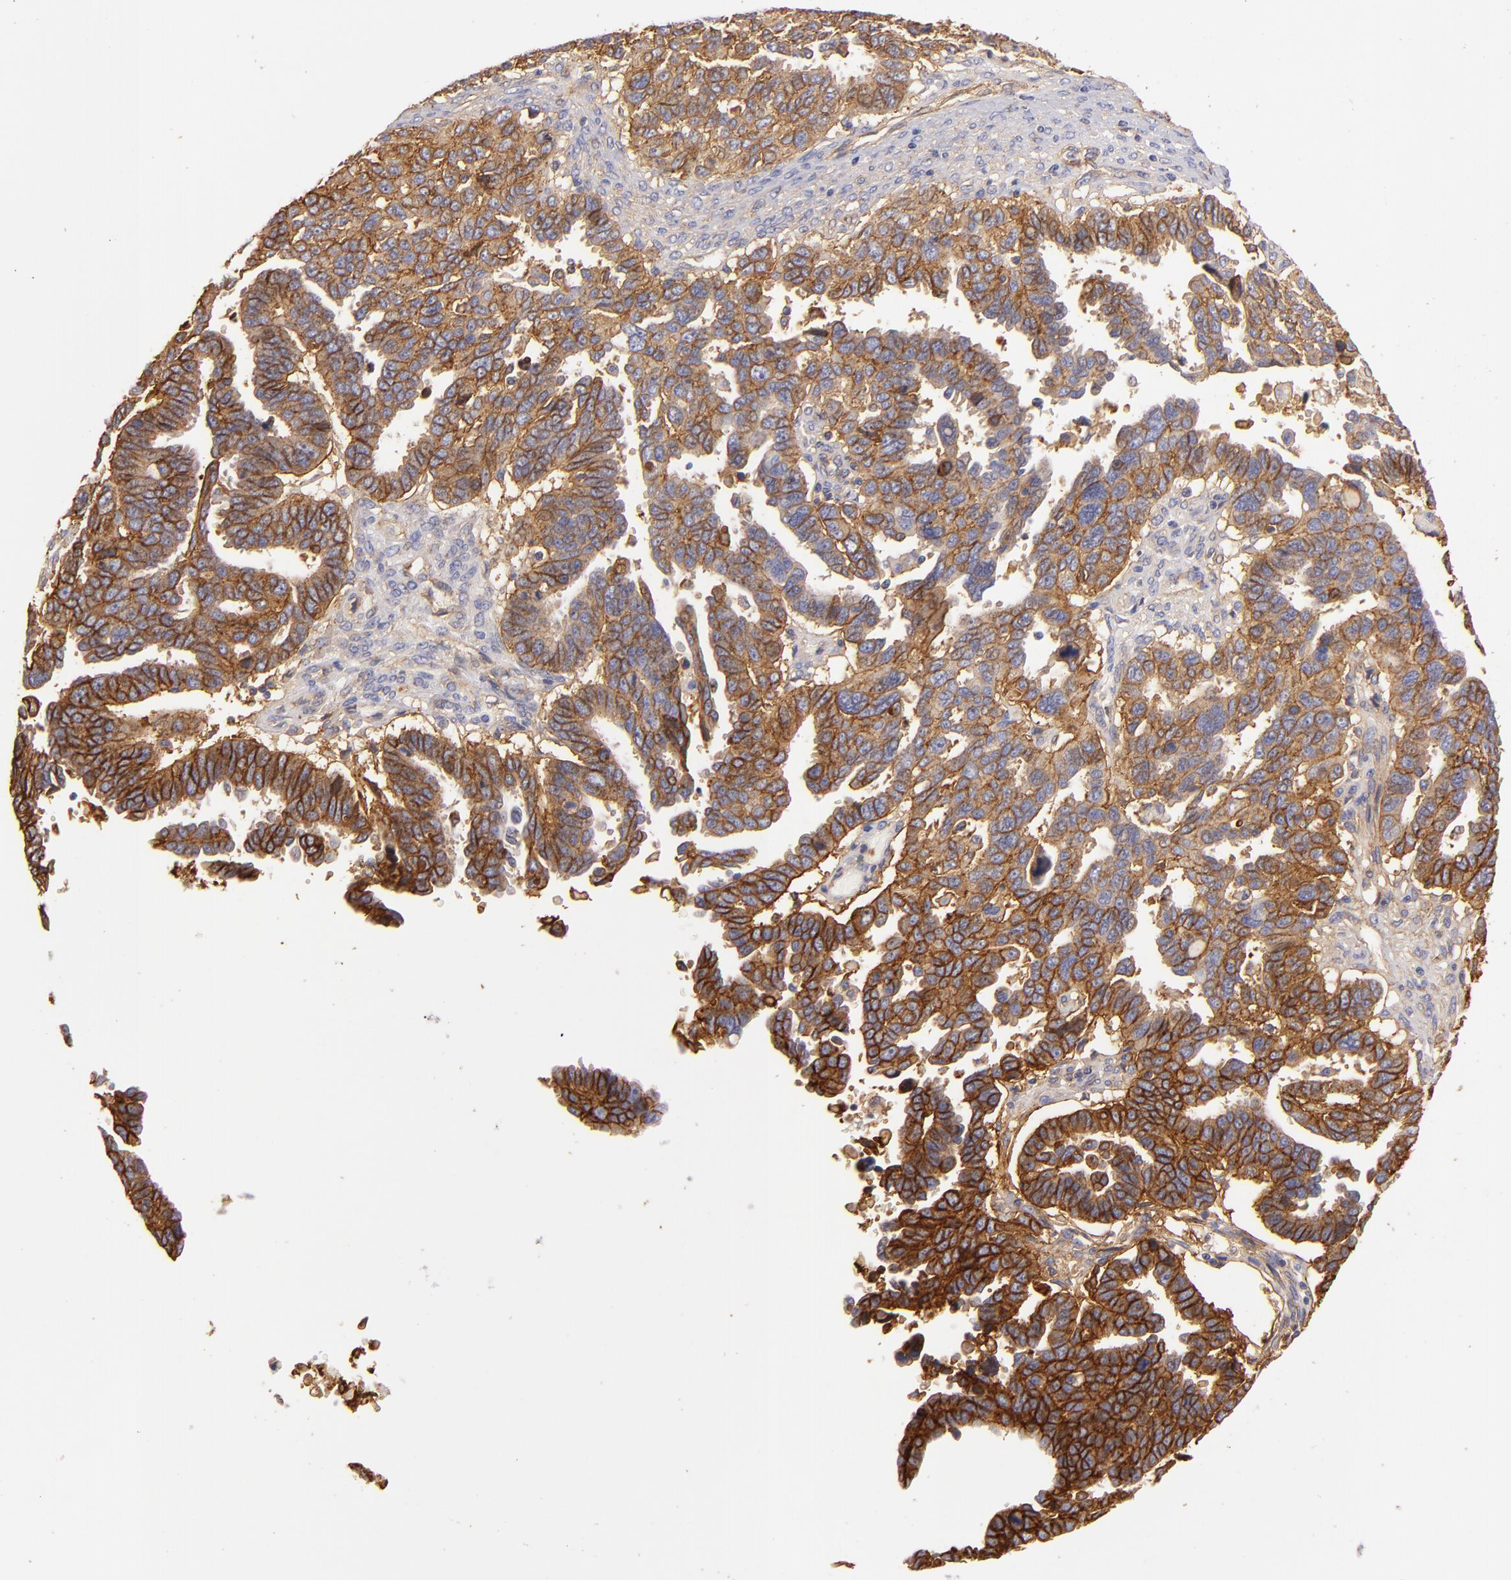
{"staining": {"intensity": "moderate", "quantity": "25%-75%", "location": "cytoplasmic/membranous"}, "tissue": "ovarian cancer", "cell_type": "Tumor cells", "image_type": "cancer", "snomed": [{"axis": "morphology", "description": "Carcinoma, endometroid"}, {"axis": "morphology", "description": "Cystadenocarcinoma, serous, NOS"}, {"axis": "topography", "description": "Ovary"}], "caption": "Immunohistochemistry (DAB) staining of human ovarian cancer (endometroid carcinoma) reveals moderate cytoplasmic/membranous protein staining in about 25%-75% of tumor cells.", "gene": "CD151", "patient": {"sex": "female", "age": 45}}